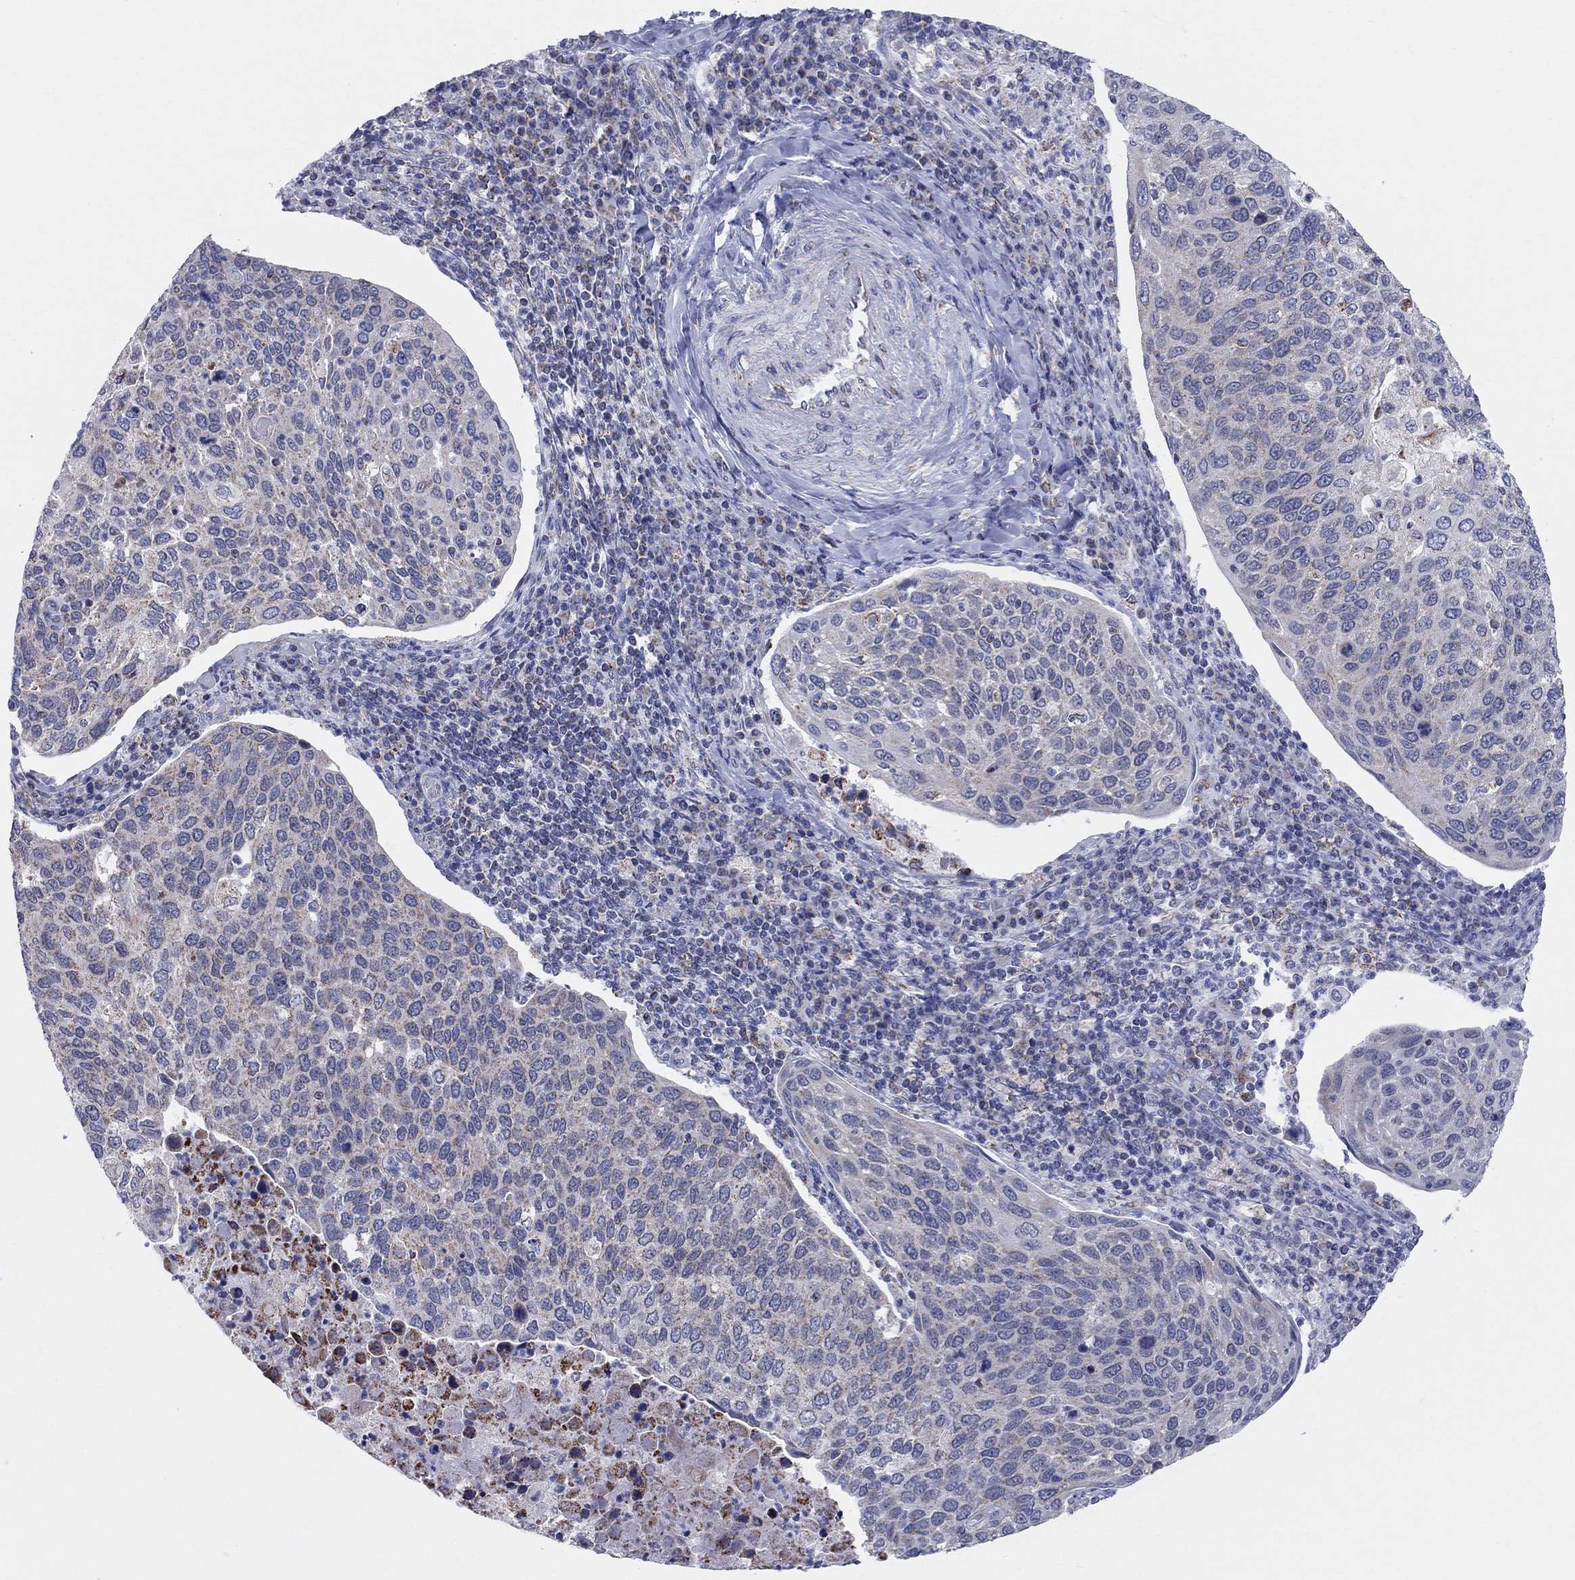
{"staining": {"intensity": "weak", "quantity": "<25%", "location": "cytoplasmic/membranous"}, "tissue": "cervical cancer", "cell_type": "Tumor cells", "image_type": "cancer", "snomed": [{"axis": "morphology", "description": "Squamous cell carcinoma, NOS"}, {"axis": "topography", "description": "Cervix"}], "caption": "A photomicrograph of cervical cancer (squamous cell carcinoma) stained for a protein exhibits no brown staining in tumor cells.", "gene": "KISS1R", "patient": {"sex": "female", "age": 54}}